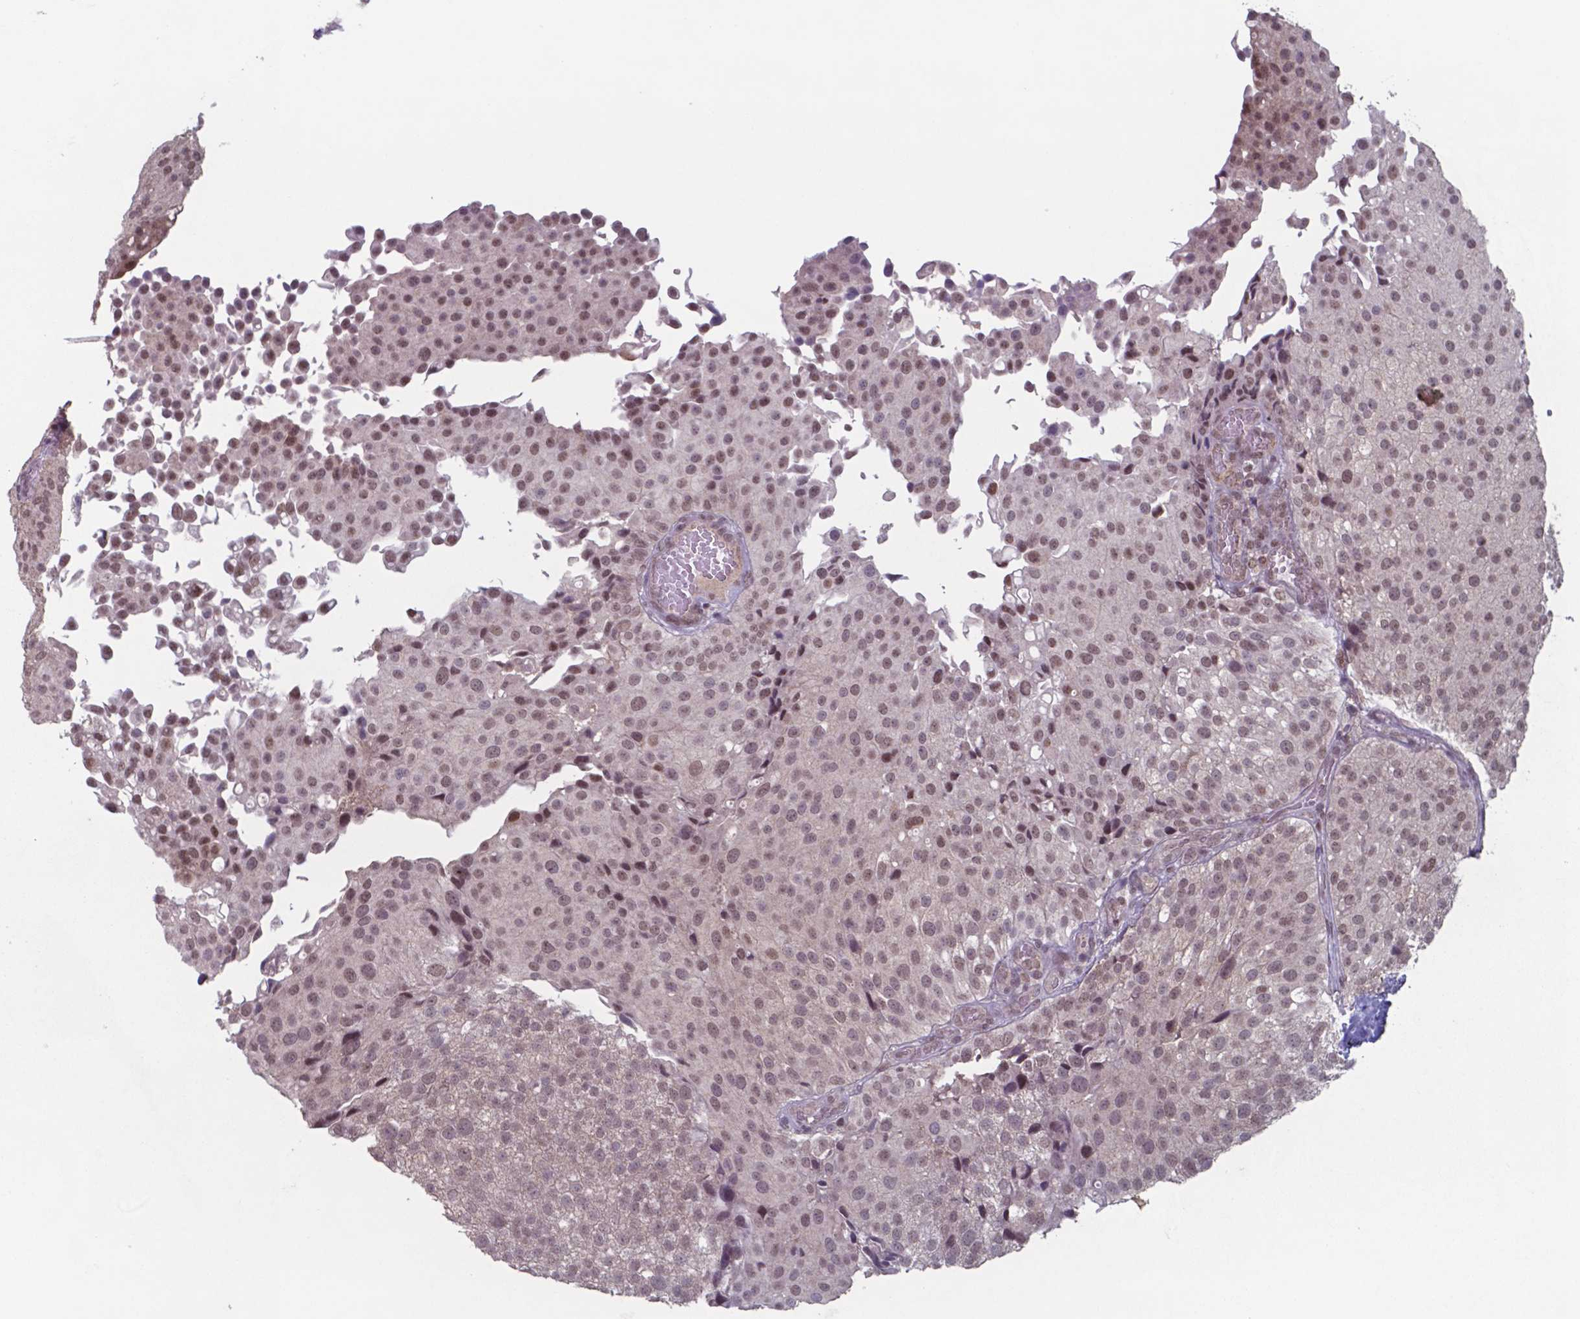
{"staining": {"intensity": "weak", "quantity": "25%-75%", "location": "nuclear"}, "tissue": "urothelial cancer", "cell_type": "Tumor cells", "image_type": "cancer", "snomed": [{"axis": "morphology", "description": "Urothelial carcinoma, Low grade"}, {"axis": "topography", "description": "Urinary bladder"}], "caption": "Human low-grade urothelial carcinoma stained for a protein (brown) demonstrates weak nuclear positive expression in approximately 25%-75% of tumor cells.", "gene": "UBA1", "patient": {"sex": "male", "age": 80}}